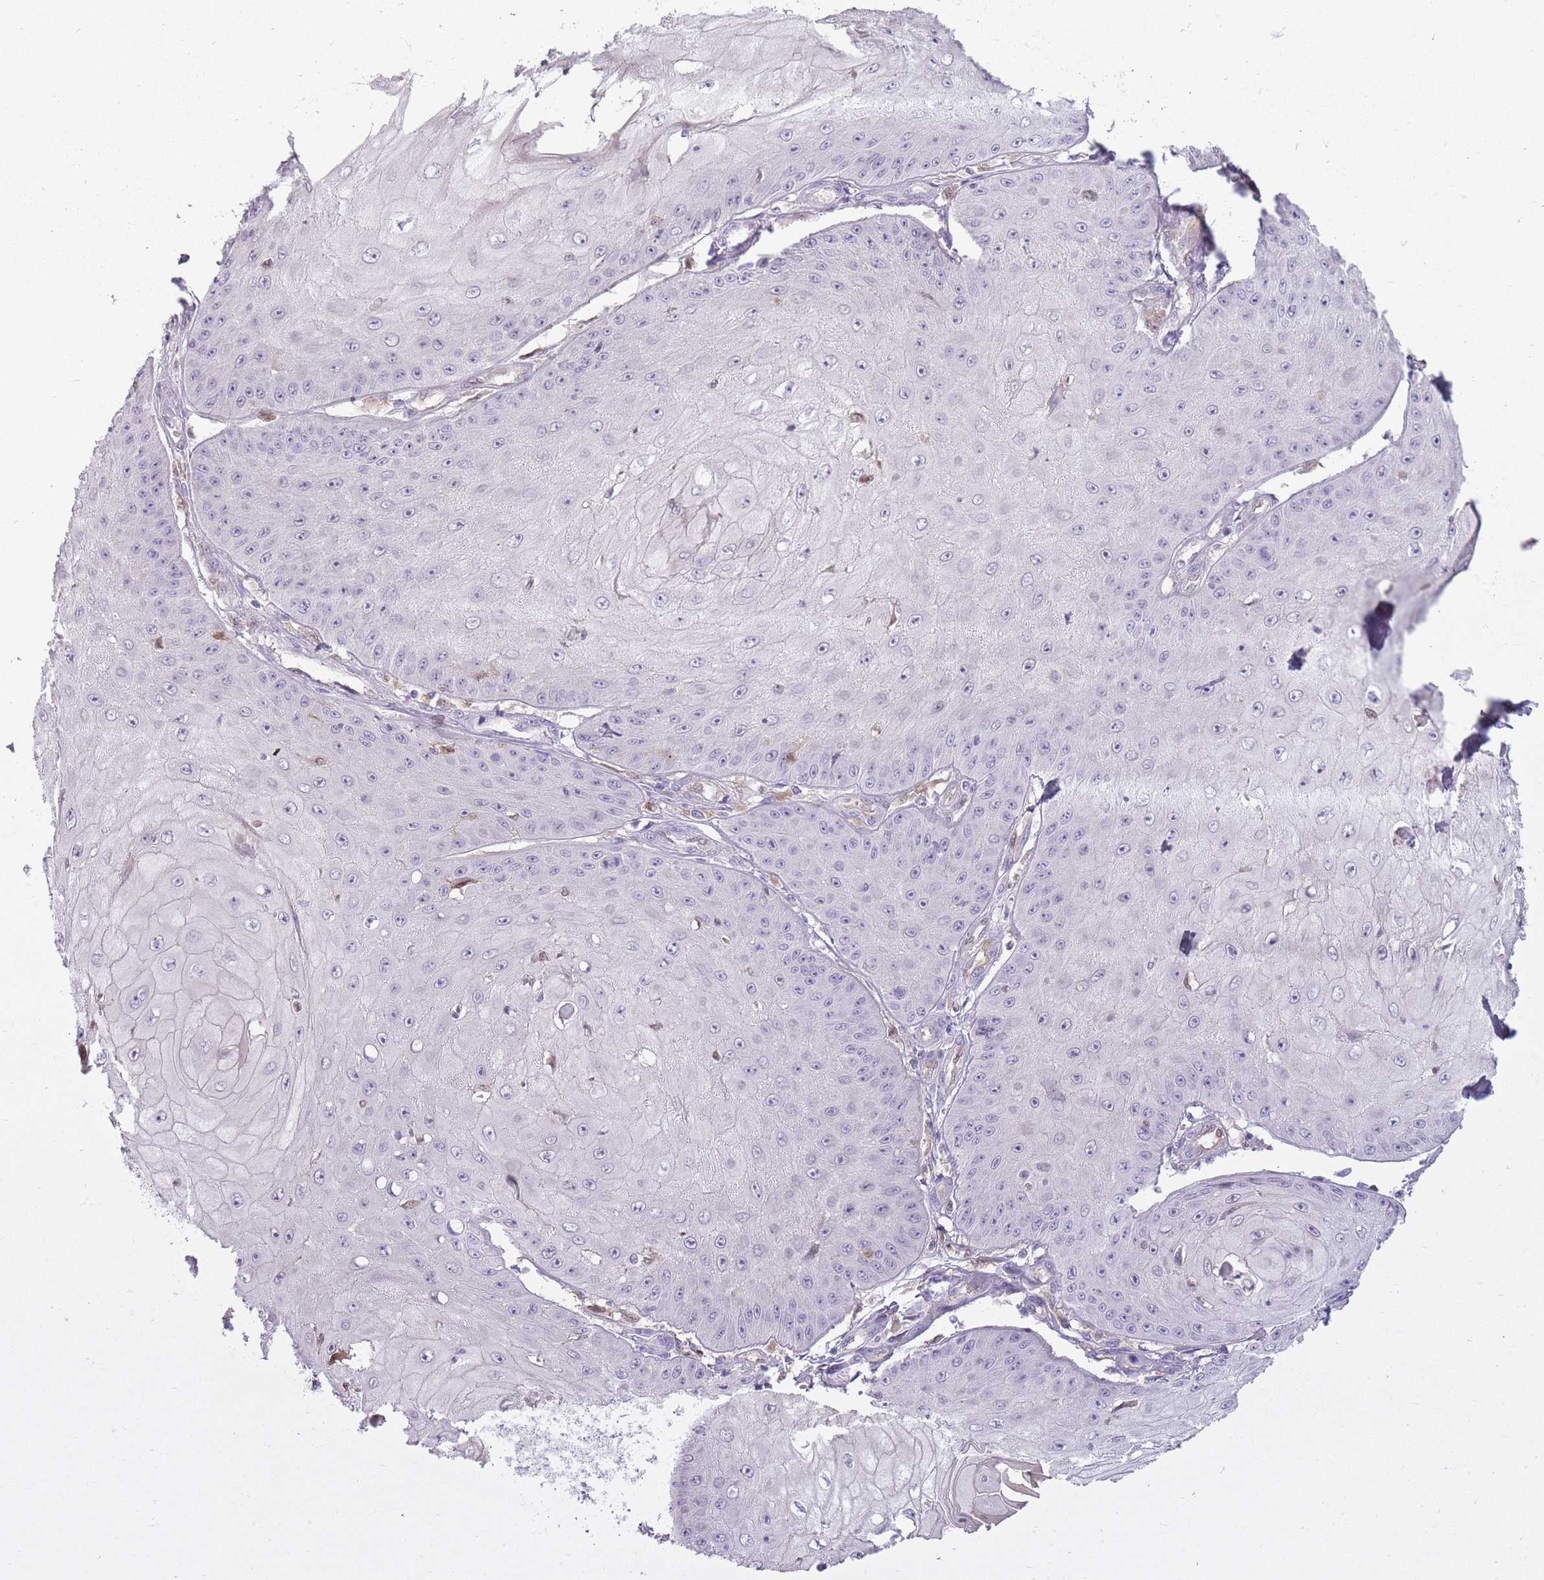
{"staining": {"intensity": "negative", "quantity": "none", "location": "none"}, "tissue": "skin cancer", "cell_type": "Tumor cells", "image_type": "cancer", "snomed": [{"axis": "morphology", "description": "Squamous cell carcinoma, NOS"}, {"axis": "topography", "description": "Skin"}], "caption": "A high-resolution micrograph shows immunohistochemistry (IHC) staining of skin cancer, which shows no significant expression in tumor cells.", "gene": "LGALS9", "patient": {"sex": "male", "age": 70}}